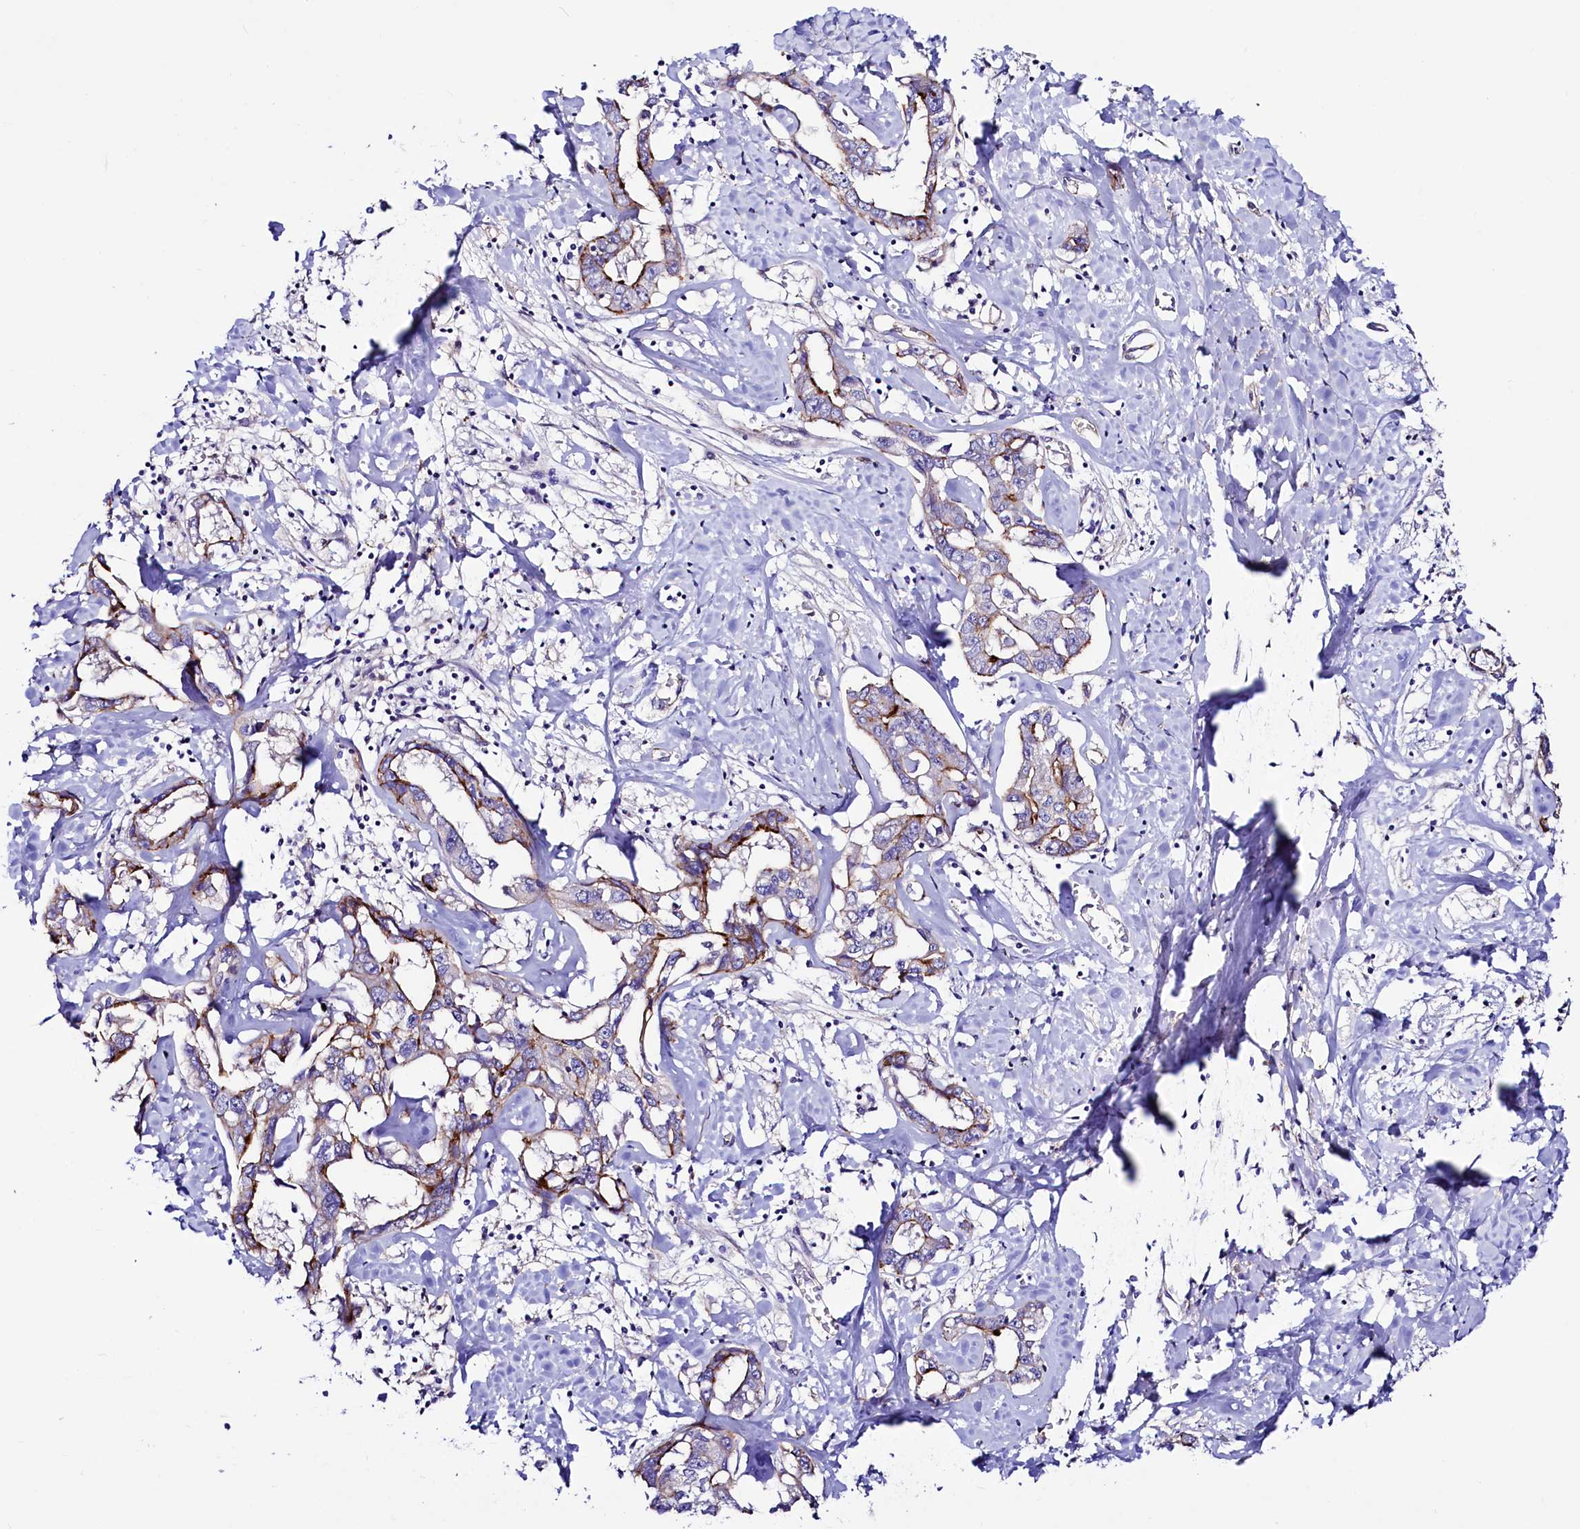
{"staining": {"intensity": "strong", "quantity": "25%-75%", "location": "cytoplasmic/membranous"}, "tissue": "liver cancer", "cell_type": "Tumor cells", "image_type": "cancer", "snomed": [{"axis": "morphology", "description": "Cholangiocarcinoma"}, {"axis": "topography", "description": "Liver"}], "caption": "Immunohistochemical staining of human cholangiocarcinoma (liver) reveals strong cytoplasmic/membranous protein expression in about 25%-75% of tumor cells.", "gene": "SLF1", "patient": {"sex": "male", "age": 59}}